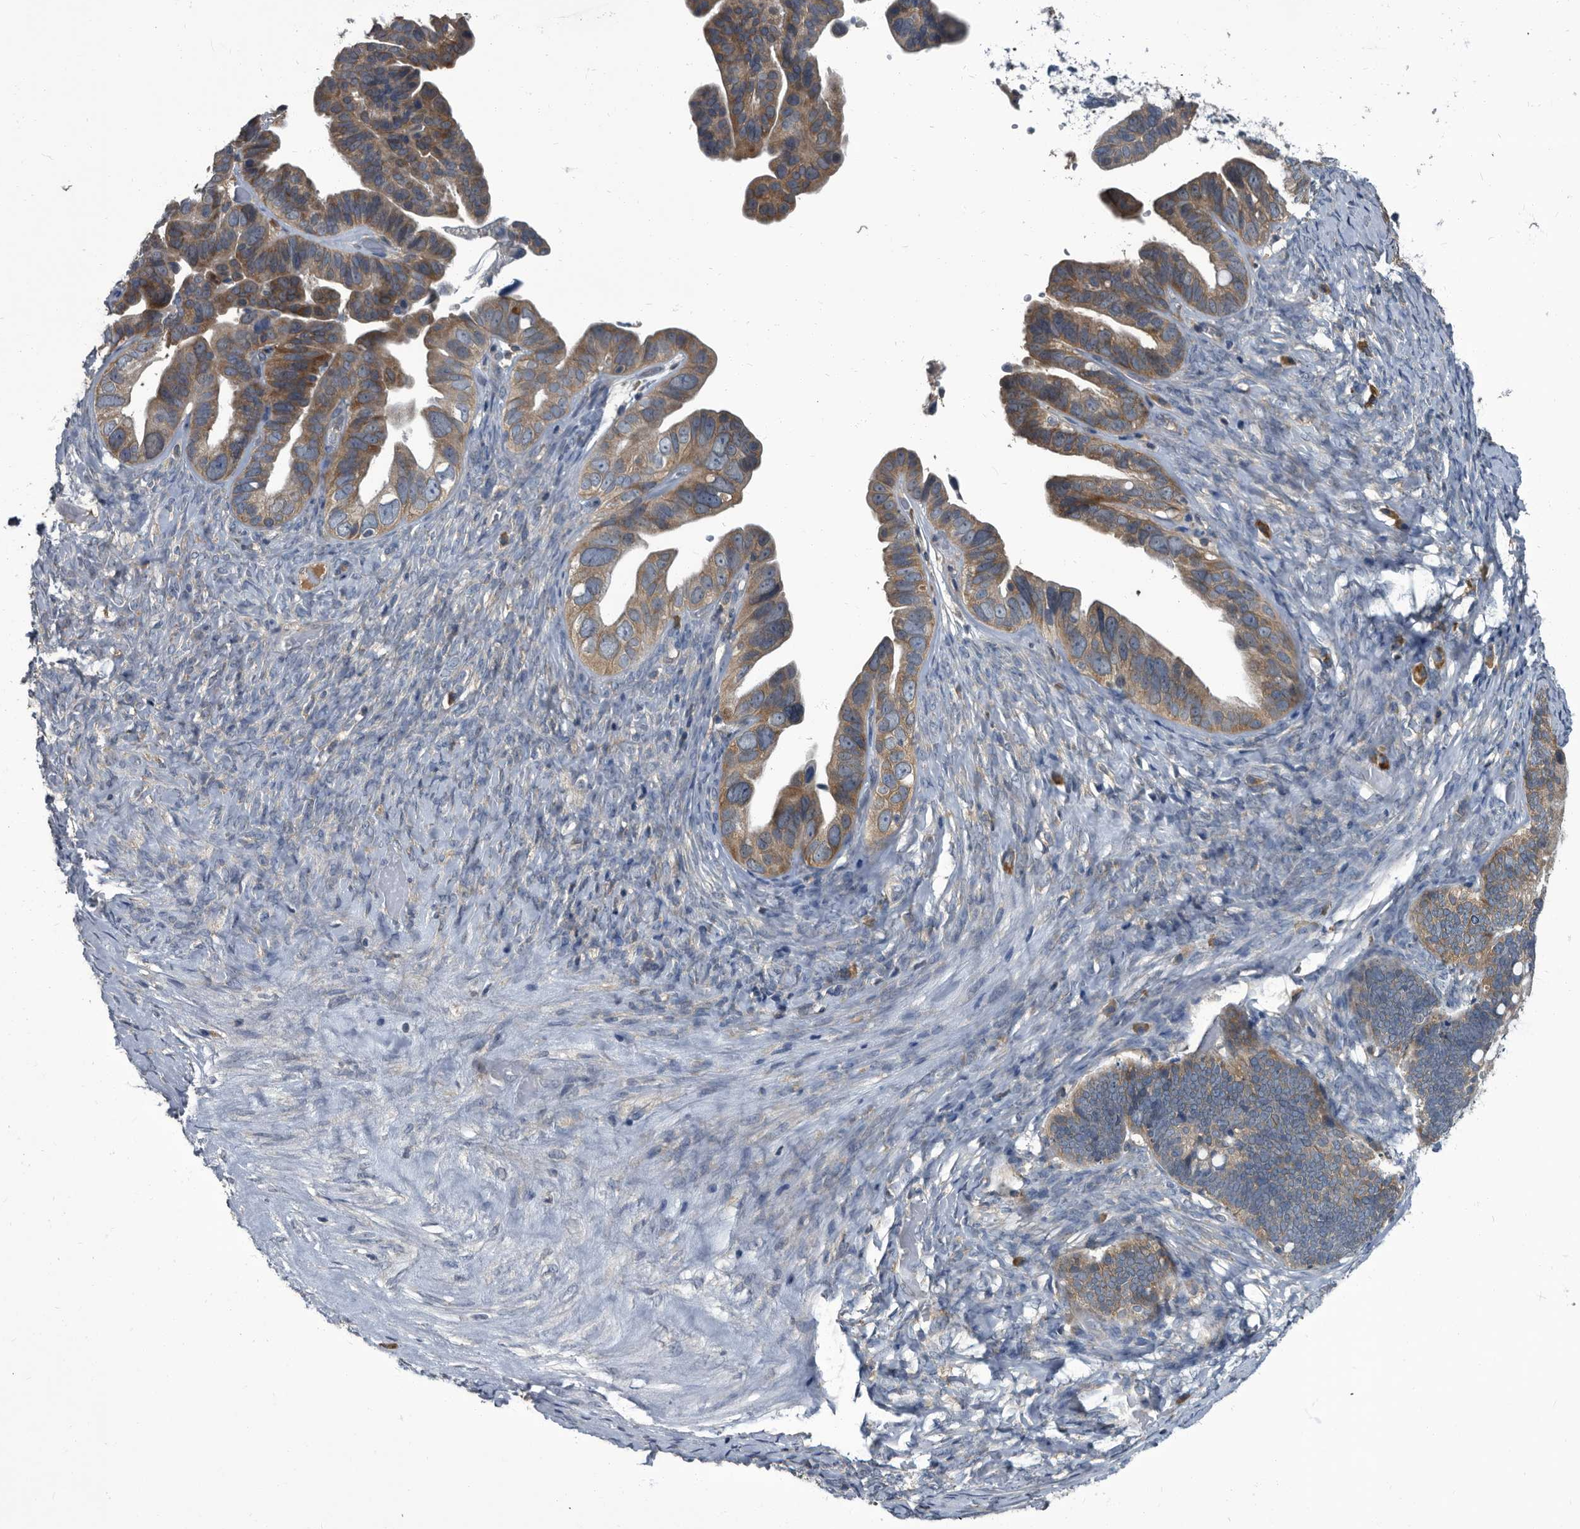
{"staining": {"intensity": "moderate", "quantity": ">75%", "location": "cytoplasmic/membranous"}, "tissue": "ovarian cancer", "cell_type": "Tumor cells", "image_type": "cancer", "snomed": [{"axis": "morphology", "description": "Cystadenocarcinoma, serous, NOS"}, {"axis": "topography", "description": "Ovary"}], "caption": "The immunohistochemical stain shows moderate cytoplasmic/membranous expression in tumor cells of ovarian serous cystadenocarcinoma tissue. (DAB (3,3'-diaminobenzidine) IHC, brown staining for protein, blue staining for nuclei).", "gene": "CDV3", "patient": {"sex": "female", "age": 56}}